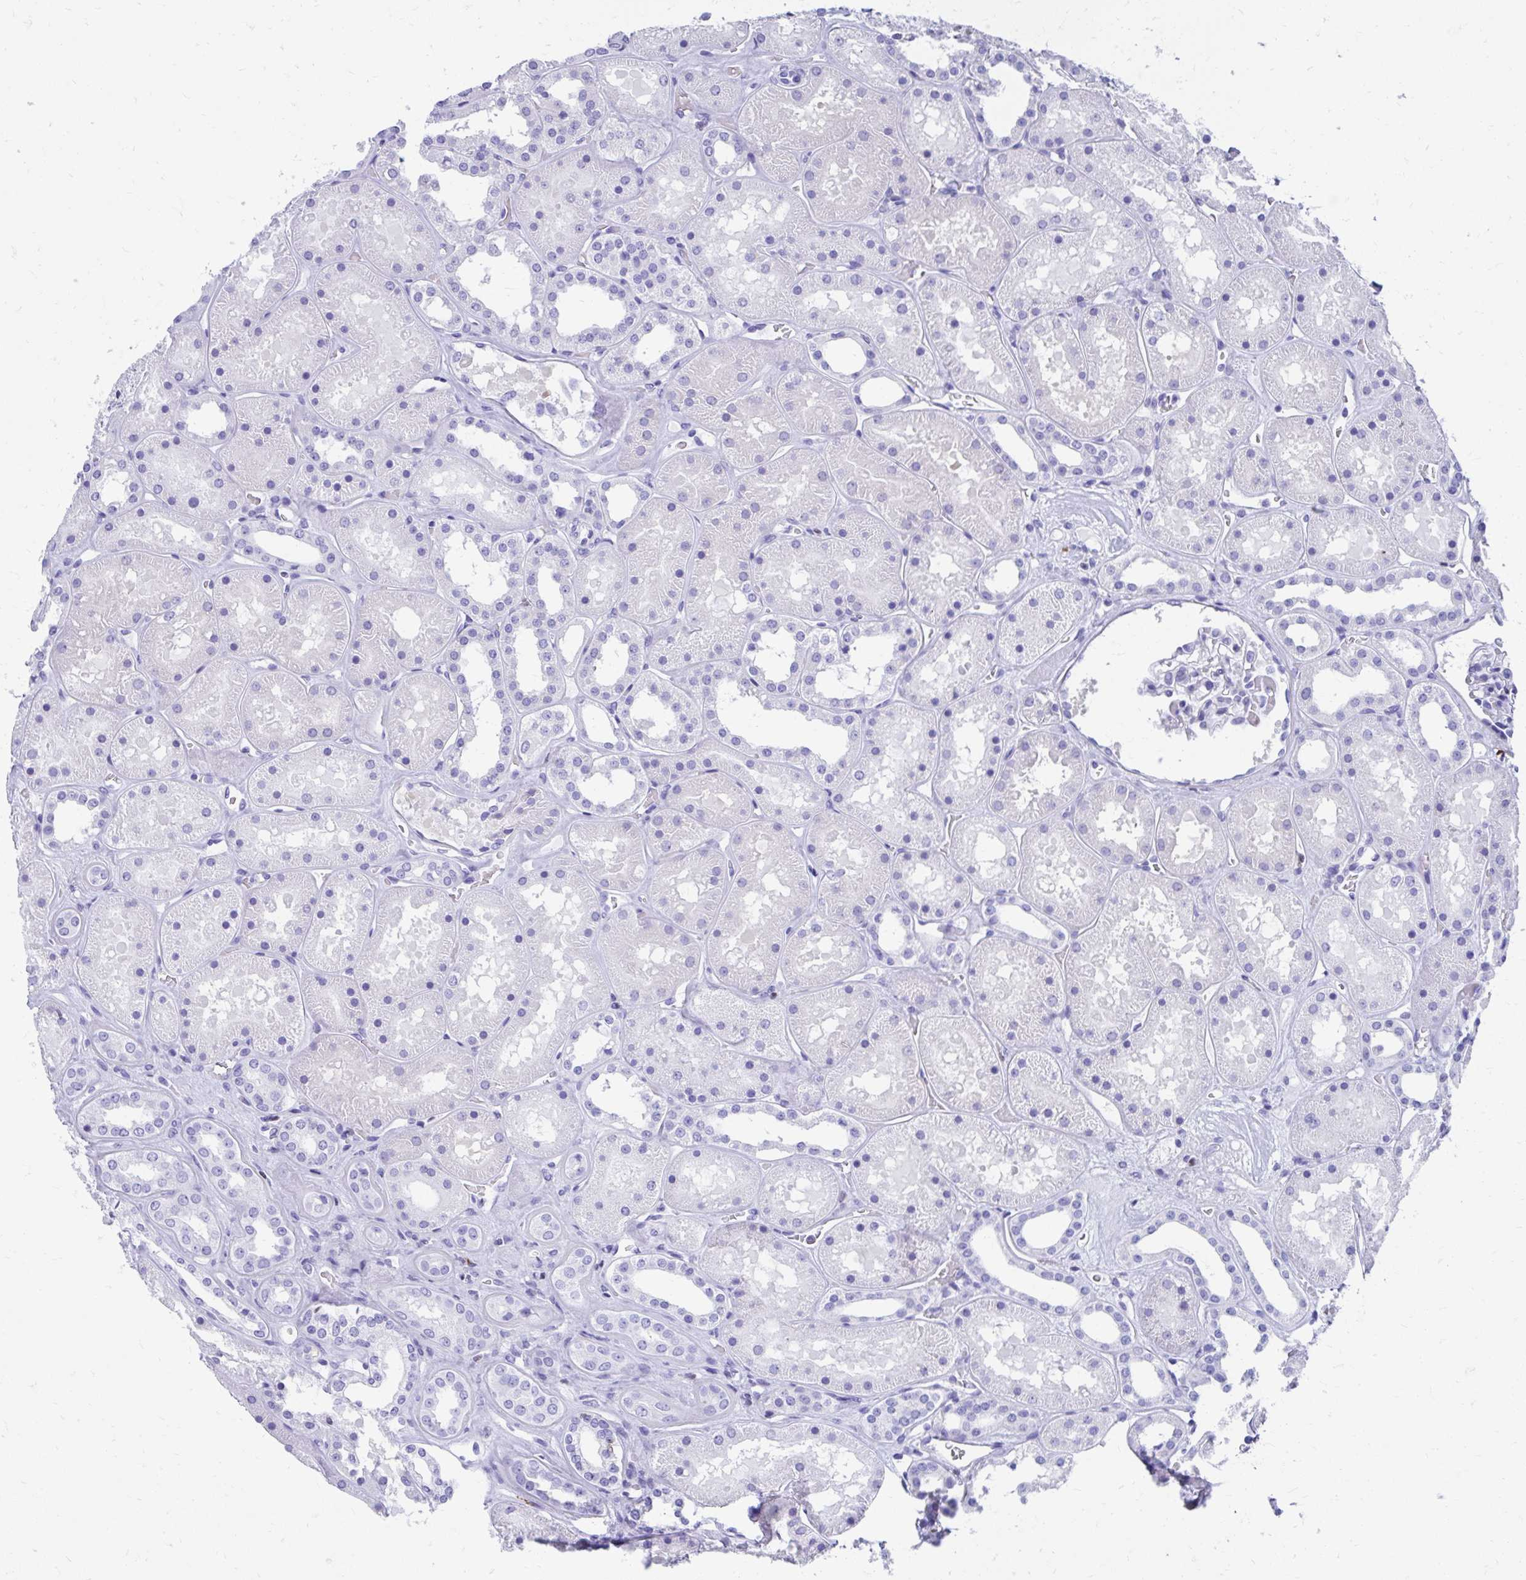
{"staining": {"intensity": "negative", "quantity": "none", "location": "none"}, "tissue": "kidney", "cell_type": "Cells in glomeruli", "image_type": "normal", "snomed": [{"axis": "morphology", "description": "Normal tissue, NOS"}, {"axis": "topography", "description": "Kidney"}], "caption": "This micrograph is of normal kidney stained with immunohistochemistry to label a protein in brown with the nuclei are counter-stained blue. There is no staining in cells in glomeruli. Brightfield microscopy of IHC stained with DAB (3,3'-diaminobenzidine) (brown) and hematoxylin (blue), captured at high magnification.", "gene": "RUNX3", "patient": {"sex": "female", "age": 41}}